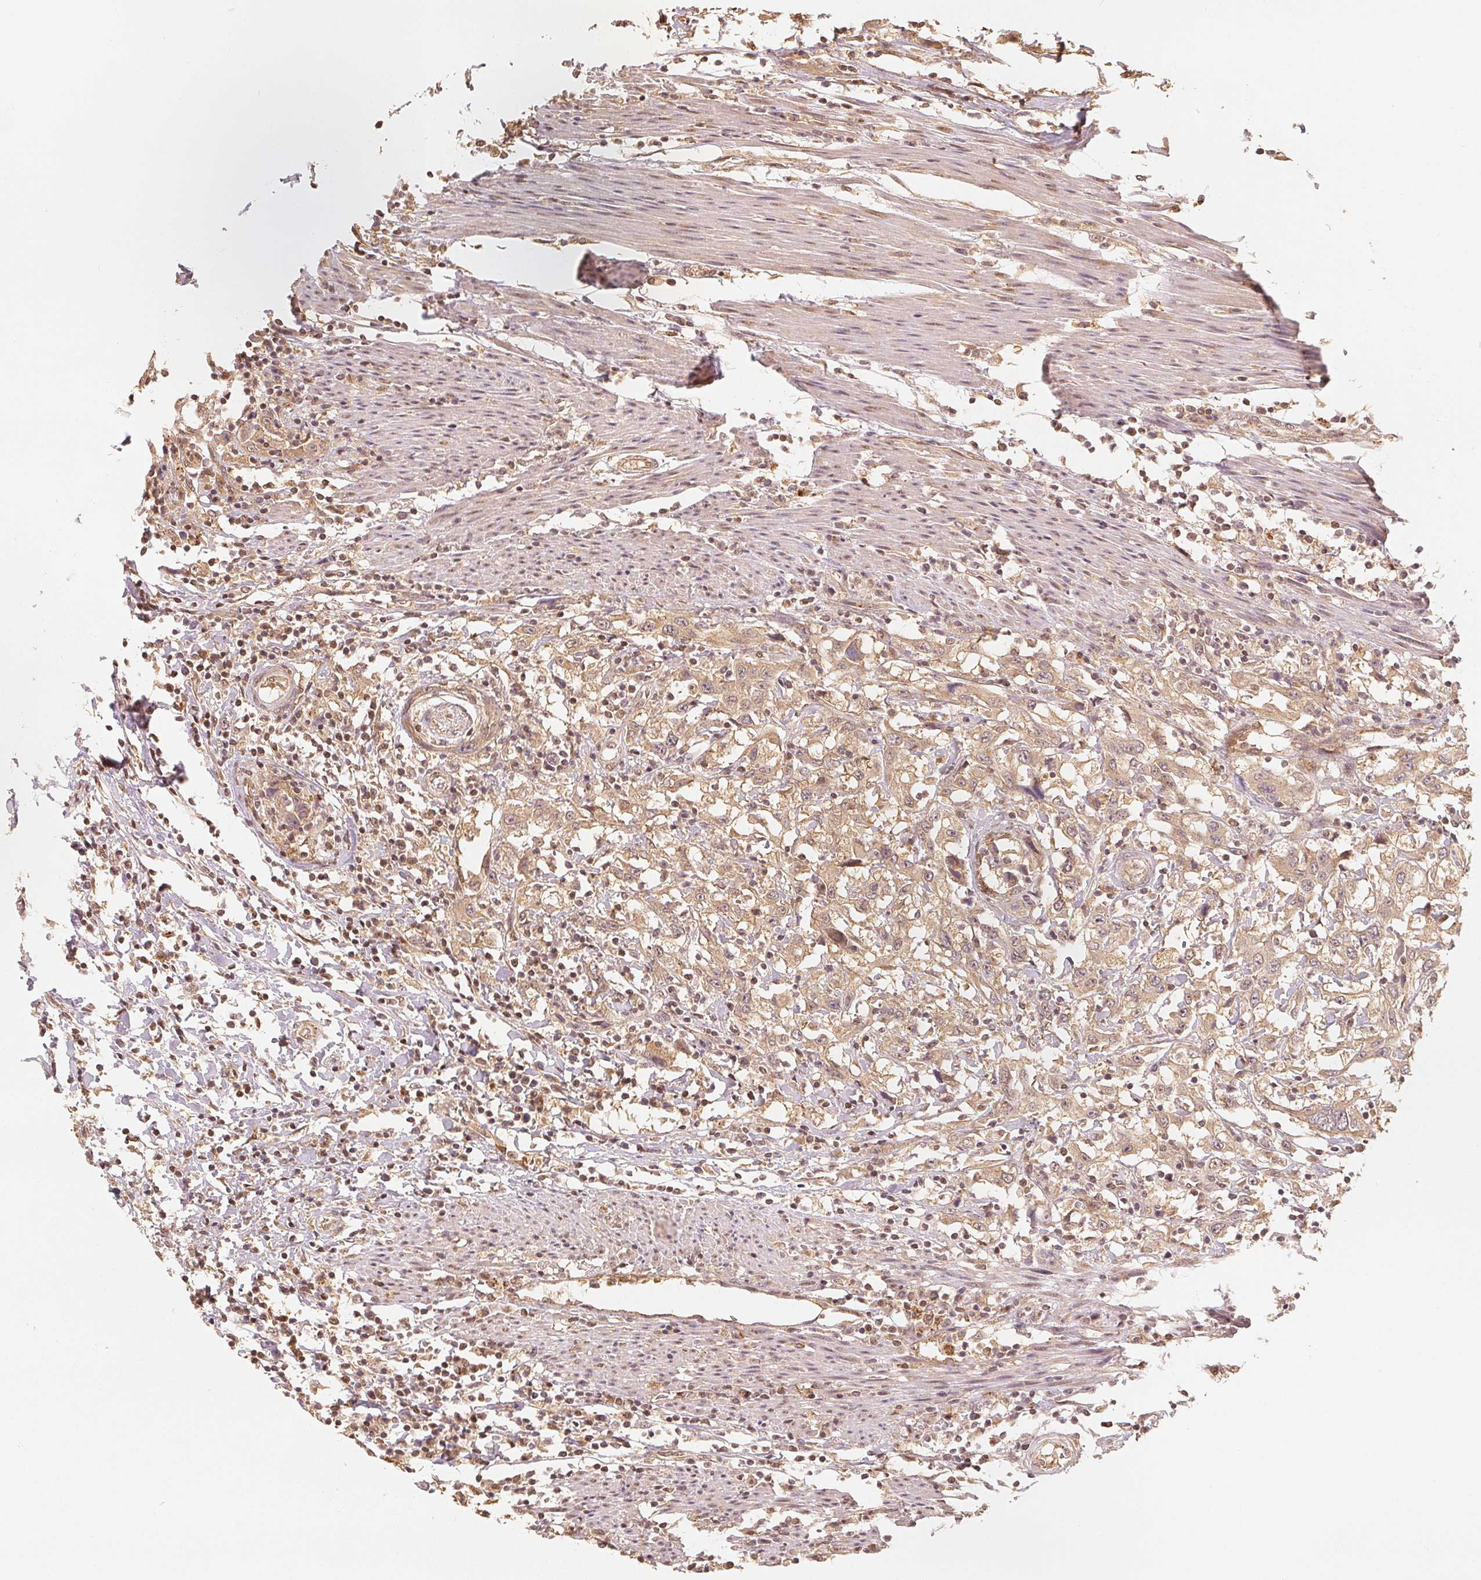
{"staining": {"intensity": "weak", "quantity": ">75%", "location": "cytoplasmic/membranous"}, "tissue": "urothelial cancer", "cell_type": "Tumor cells", "image_type": "cancer", "snomed": [{"axis": "morphology", "description": "Urothelial carcinoma, High grade"}, {"axis": "topography", "description": "Urinary bladder"}], "caption": "IHC image of human urothelial carcinoma (high-grade) stained for a protein (brown), which shows low levels of weak cytoplasmic/membranous expression in about >75% of tumor cells.", "gene": "GUSB", "patient": {"sex": "male", "age": 61}}